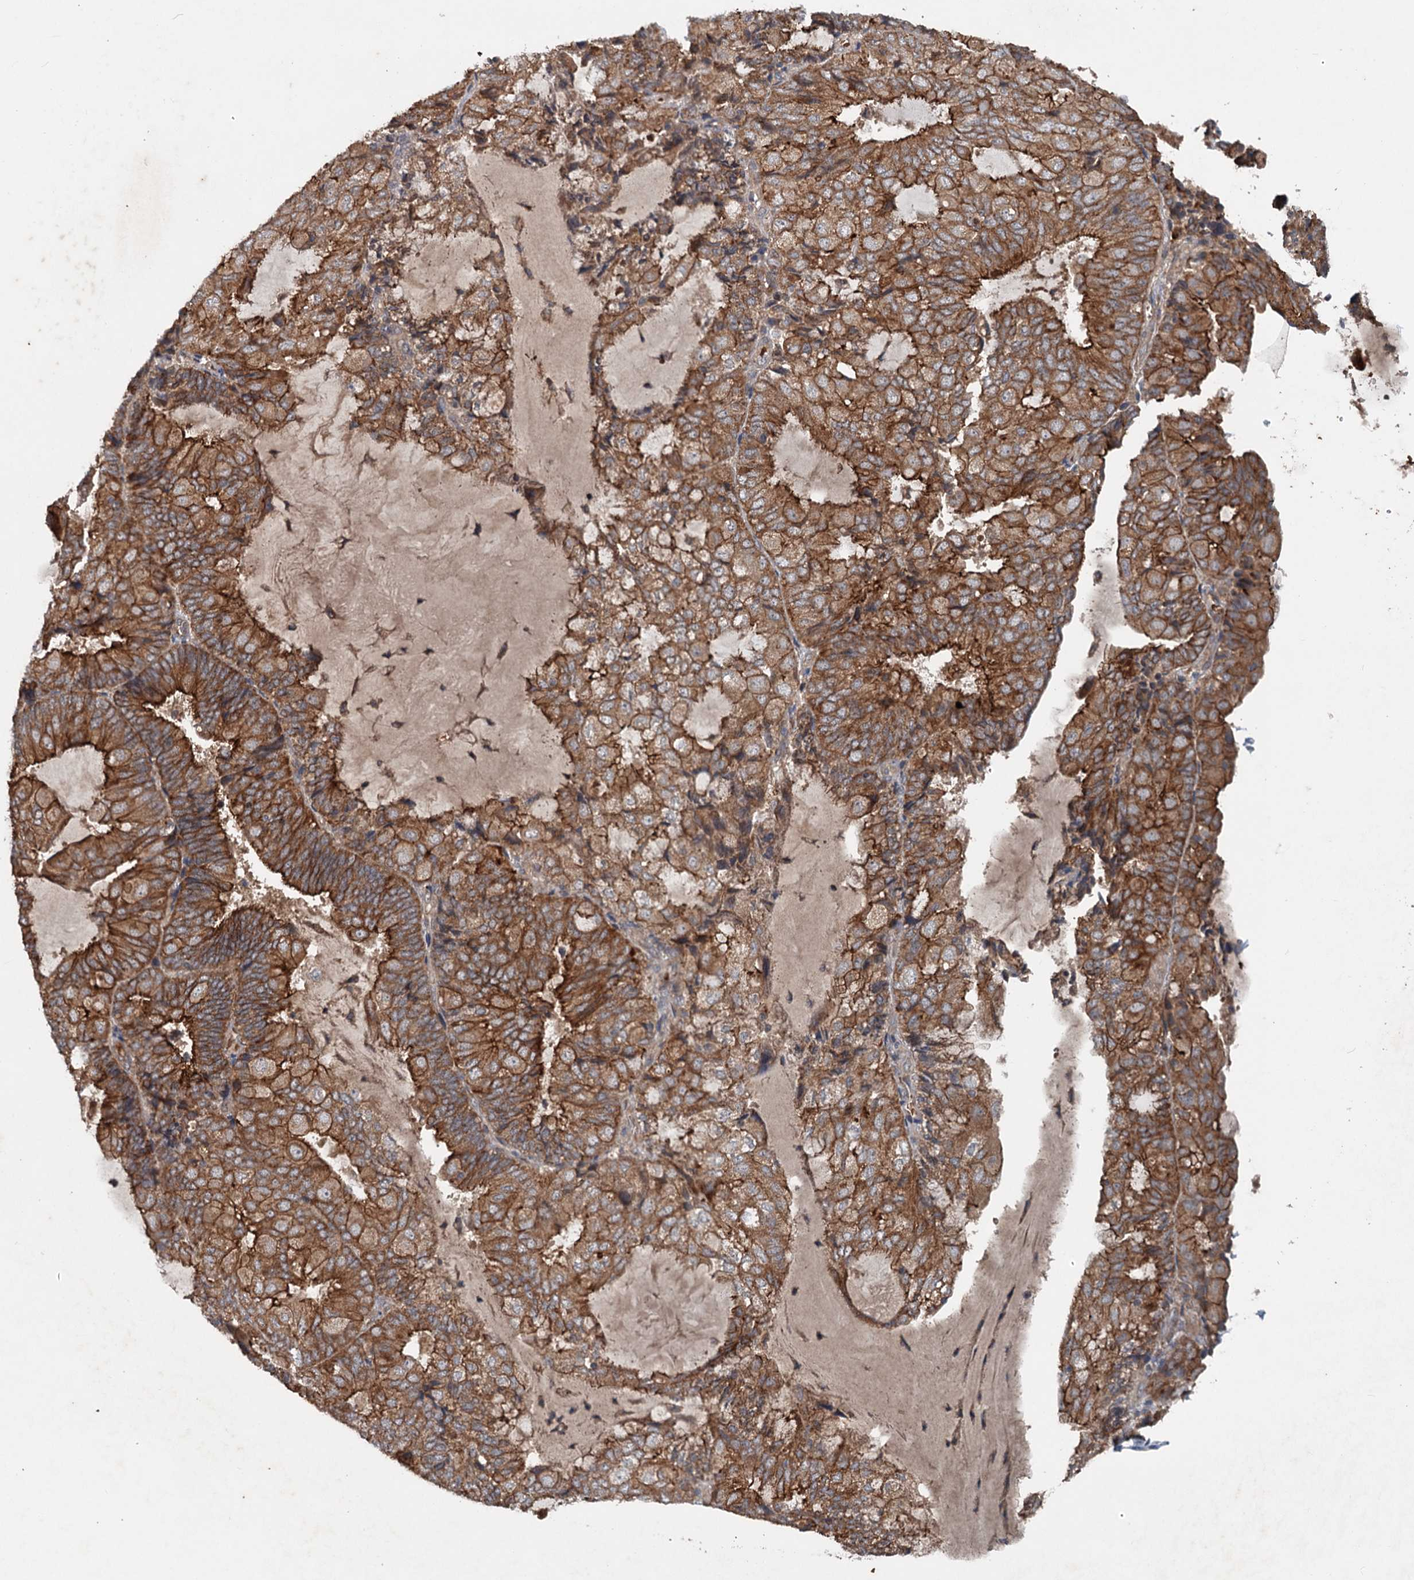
{"staining": {"intensity": "moderate", "quantity": ">75%", "location": "cytoplasmic/membranous"}, "tissue": "endometrial cancer", "cell_type": "Tumor cells", "image_type": "cancer", "snomed": [{"axis": "morphology", "description": "Adenocarcinoma, NOS"}, {"axis": "topography", "description": "Endometrium"}], "caption": "This is an image of immunohistochemistry staining of endometrial adenocarcinoma, which shows moderate staining in the cytoplasmic/membranous of tumor cells.", "gene": "N4BP2L2", "patient": {"sex": "female", "age": 81}}